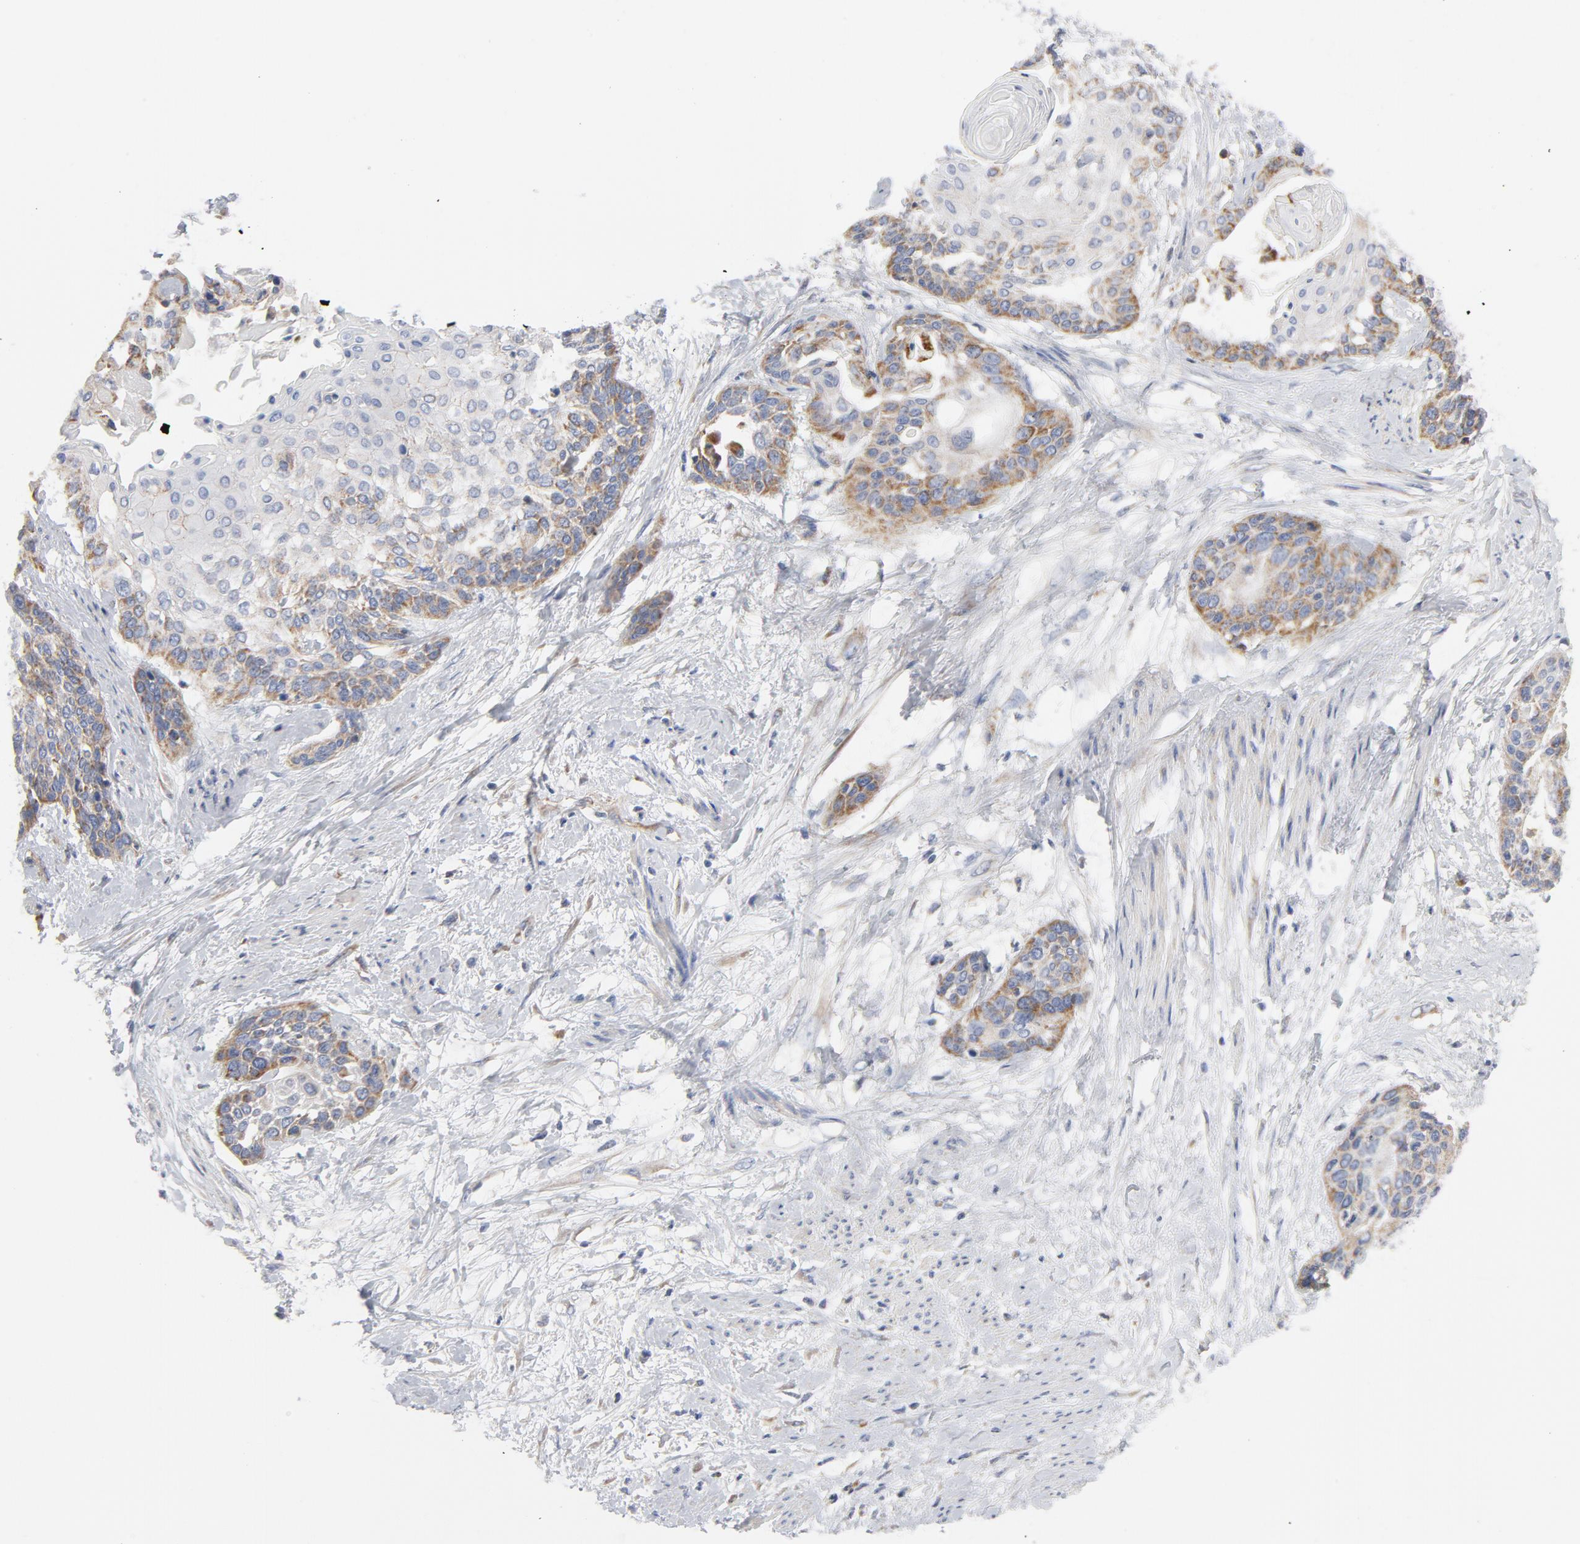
{"staining": {"intensity": "moderate", "quantity": ">75%", "location": "cytoplasmic/membranous"}, "tissue": "cervical cancer", "cell_type": "Tumor cells", "image_type": "cancer", "snomed": [{"axis": "morphology", "description": "Squamous cell carcinoma, NOS"}, {"axis": "topography", "description": "Cervix"}], "caption": "Immunohistochemical staining of cervical cancer exhibits medium levels of moderate cytoplasmic/membranous expression in about >75% of tumor cells.", "gene": "OXA1L", "patient": {"sex": "female", "age": 57}}